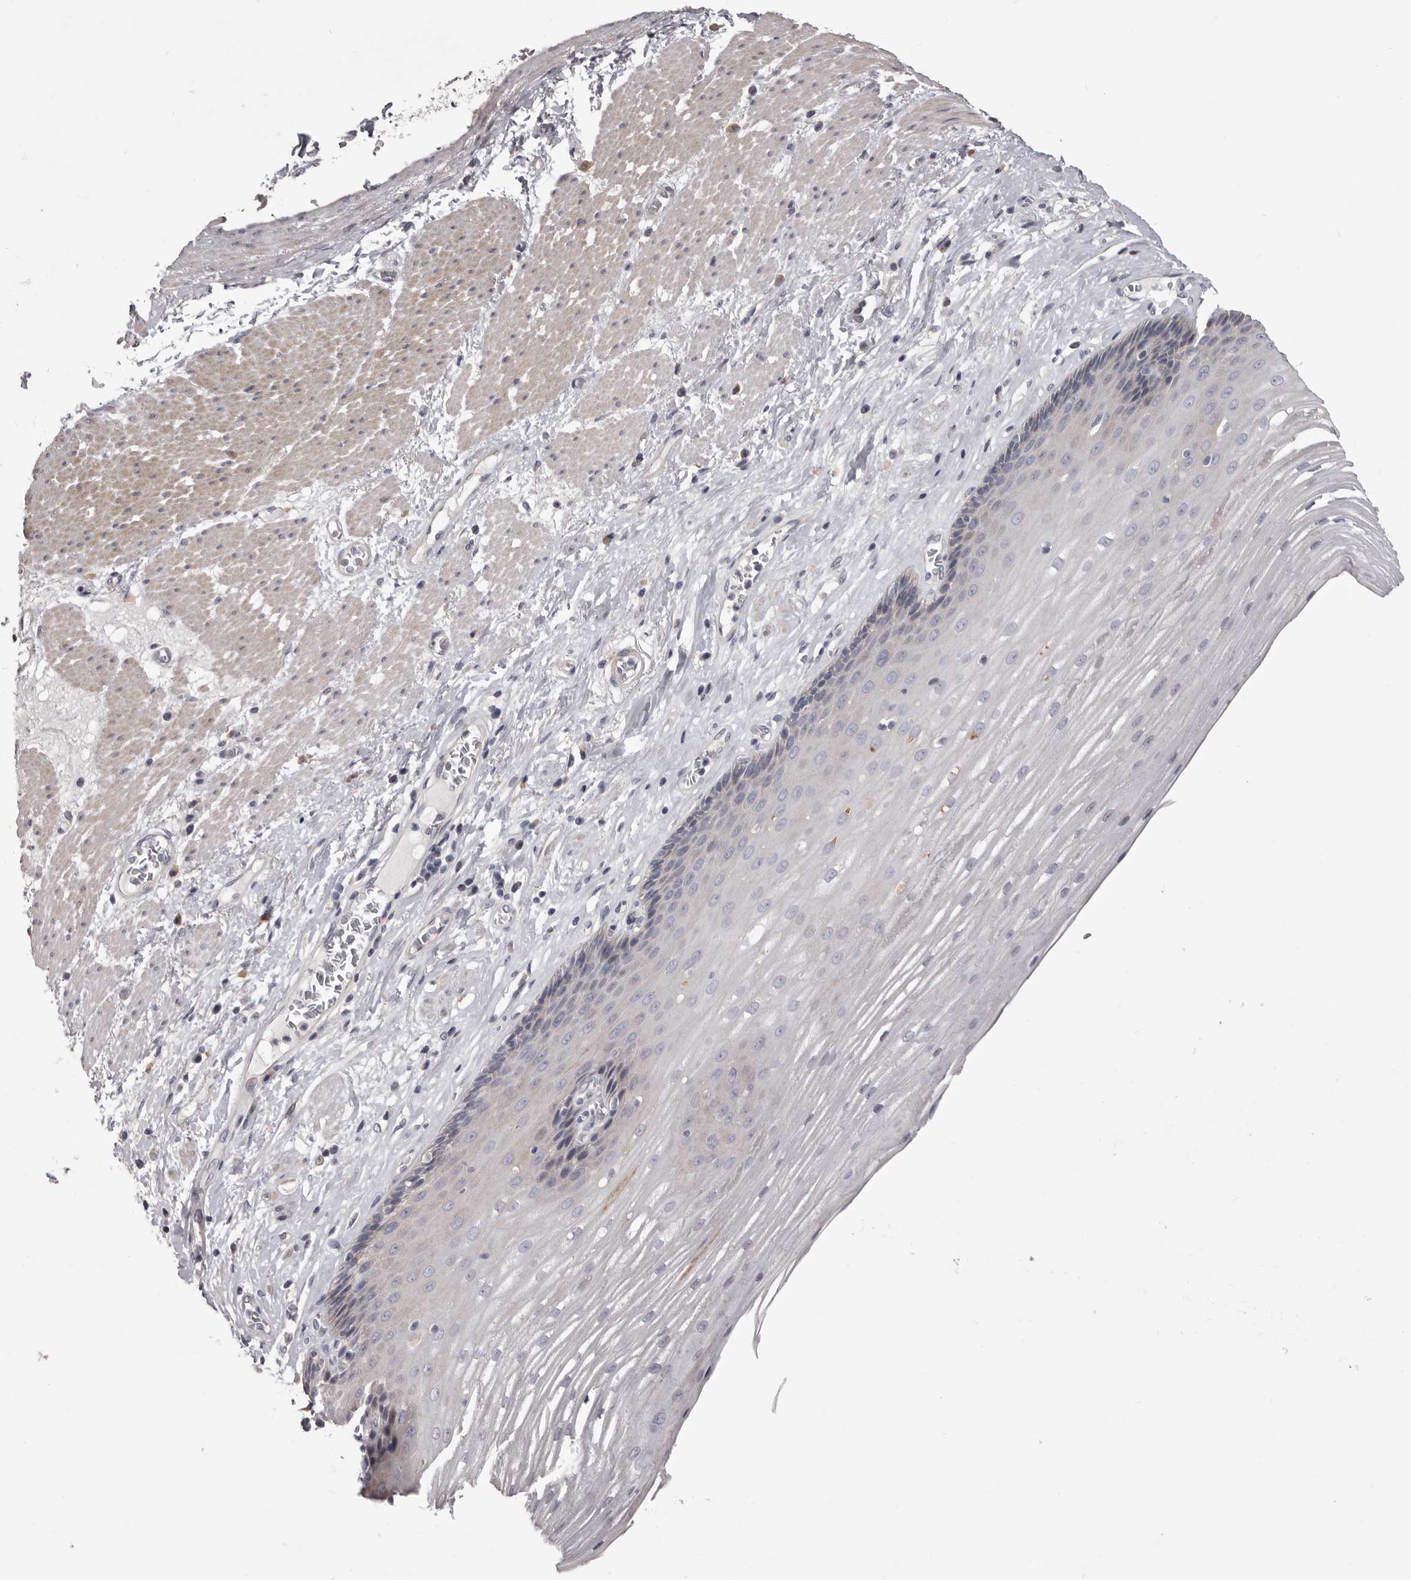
{"staining": {"intensity": "negative", "quantity": "none", "location": "none"}, "tissue": "esophagus", "cell_type": "Squamous epithelial cells", "image_type": "normal", "snomed": [{"axis": "morphology", "description": "Normal tissue, NOS"}, {"axis": "topography", "description": "Esophagus"}], "caption": "High magnification brightfield microscopy of normal esophagus stained with DAB (3,3'-diaminobenzidine) (brown) and counterstained with hematoxylin (blue): squamous epithelial cells show no significant positivity.", "gene": "LPAR6", "patient": {"sex": "male", "age": 62}}